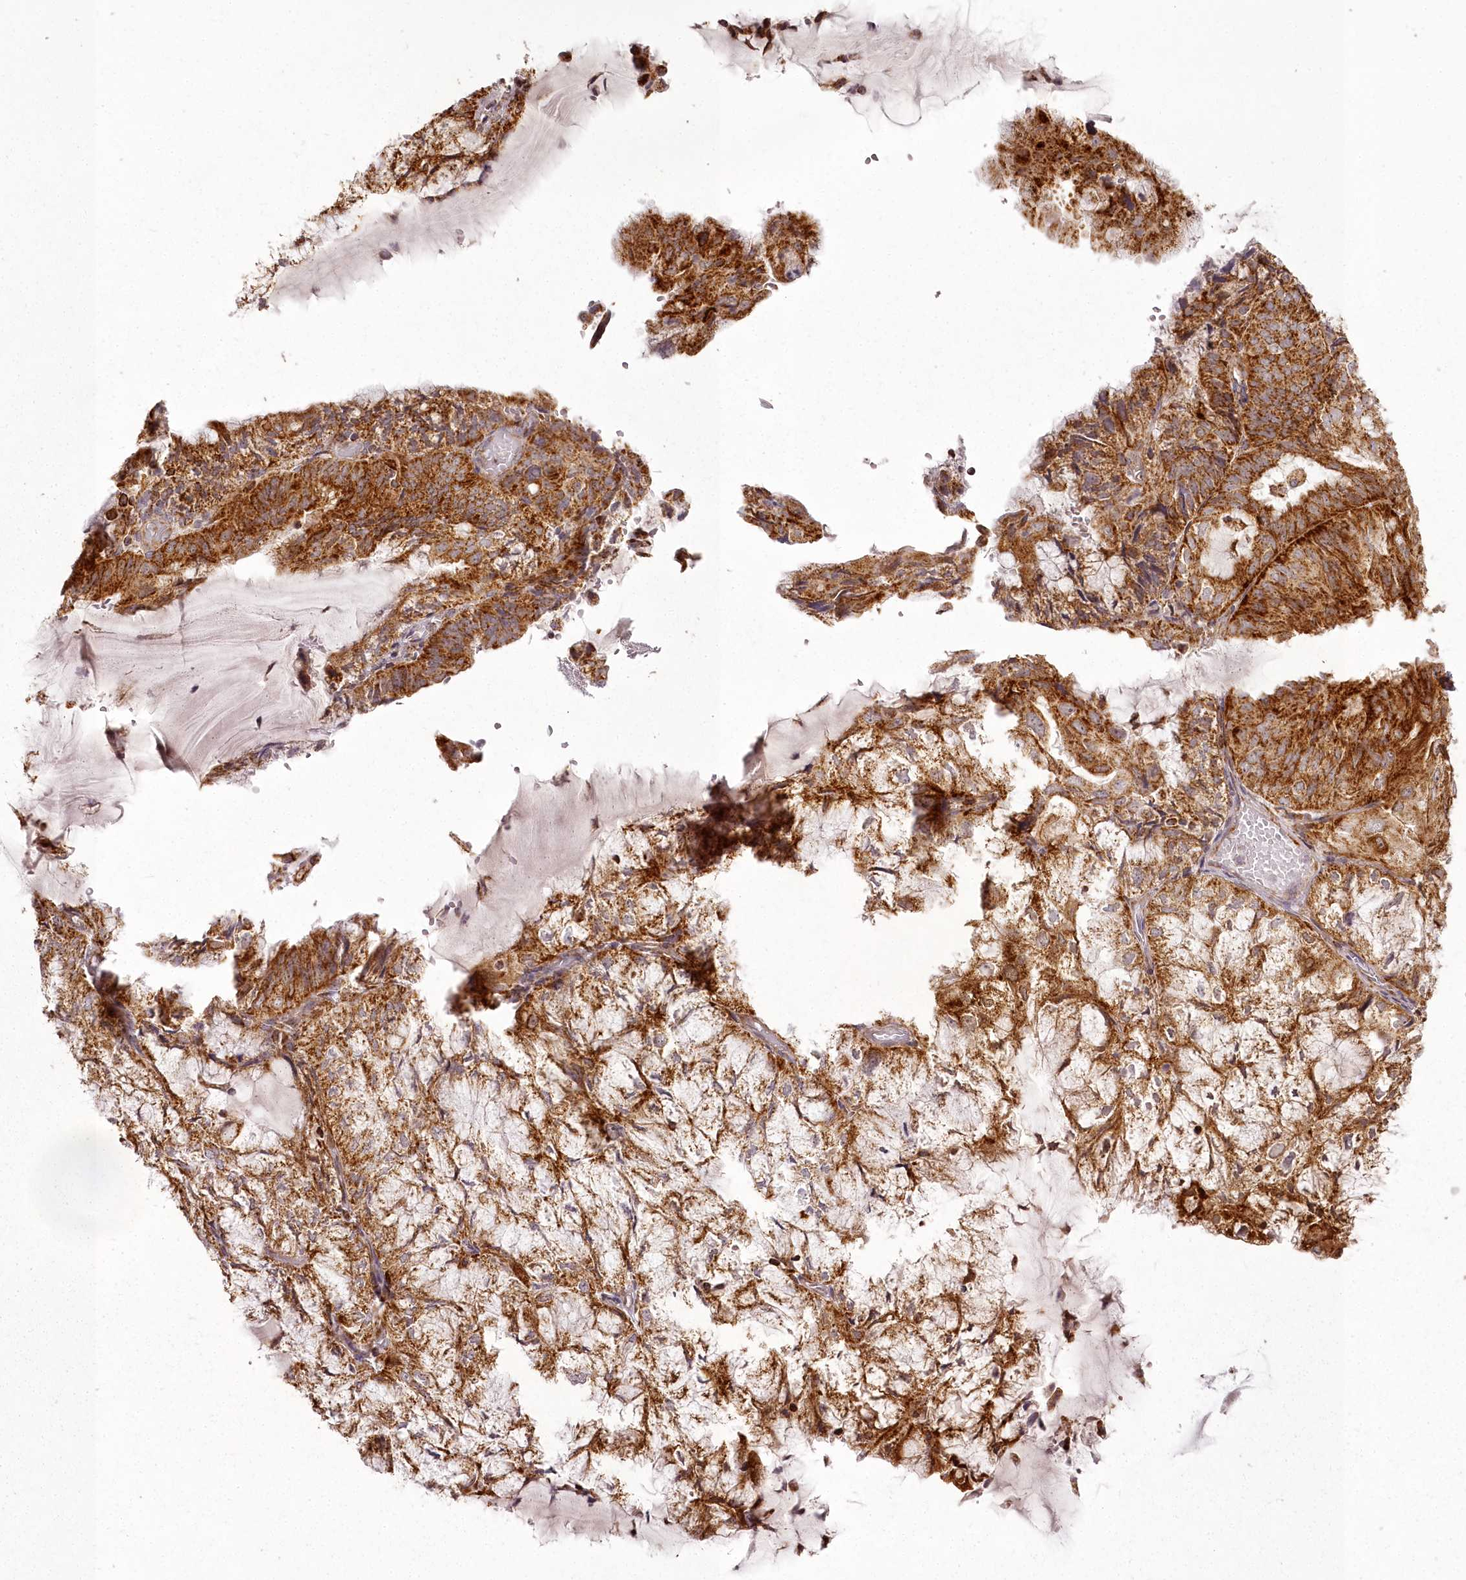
{"staining": {"intensity": "strong", "quantity": ">75%", "location": "cytoplasmic/membranous"}, "tissue": "endometrial cancer", "cell_type": "Tumor cells", "image_type": "cancer", "snomed": [{"axis": "morphology", "description": "Adenocarcinoma, NOS"}, {"axis": "topography", "description": "Endometrium"}], "caption": "Approximately >75% of tumor cells in adenocarcinoma (endometrial) display strong cytoplasmic/membranous protein staining as visualized by brown immunohistochemical staining.", "gene": "CHCHD2", "patient": {"sex": "female", "age": 81}}